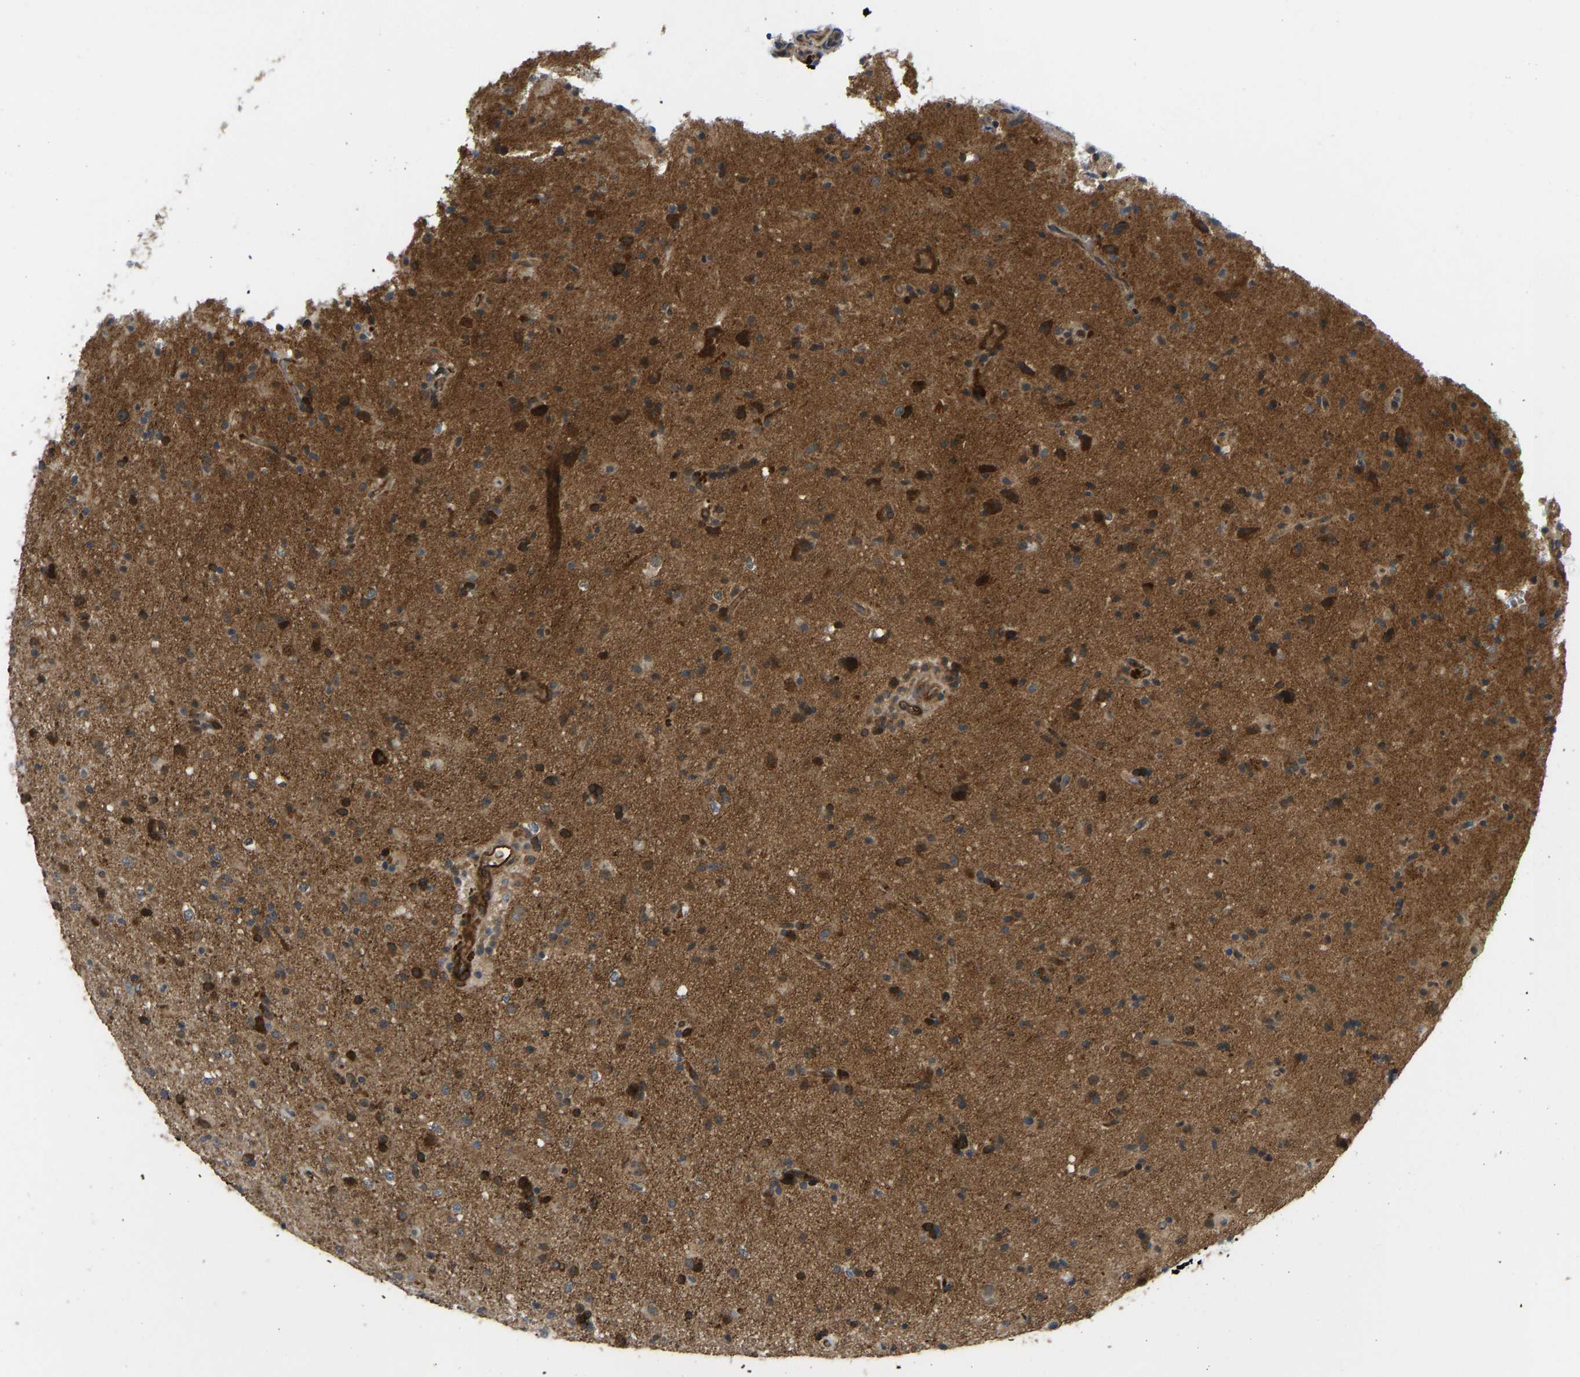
{"staining": {"intensity": "moderate", "quantity": ">75%", "location": "cytoplasmic/membranous"}, "tissue": "glioma", "cell_type": "Tumor cells", "image_type": "cancer", "snomed": [{"axis": "morphology", "description": "Glioma, malignant, Low grade"}, {"axis": "topography", "description": "Brain"}], "caption": "Immunohistochemistry of glioma shows medium levels of moderate cytoplasmic/membranous positivity in about >75% of tumor cells.", "gene": "RASGRF2", "patient": {"sex": "male", "age": 65}}